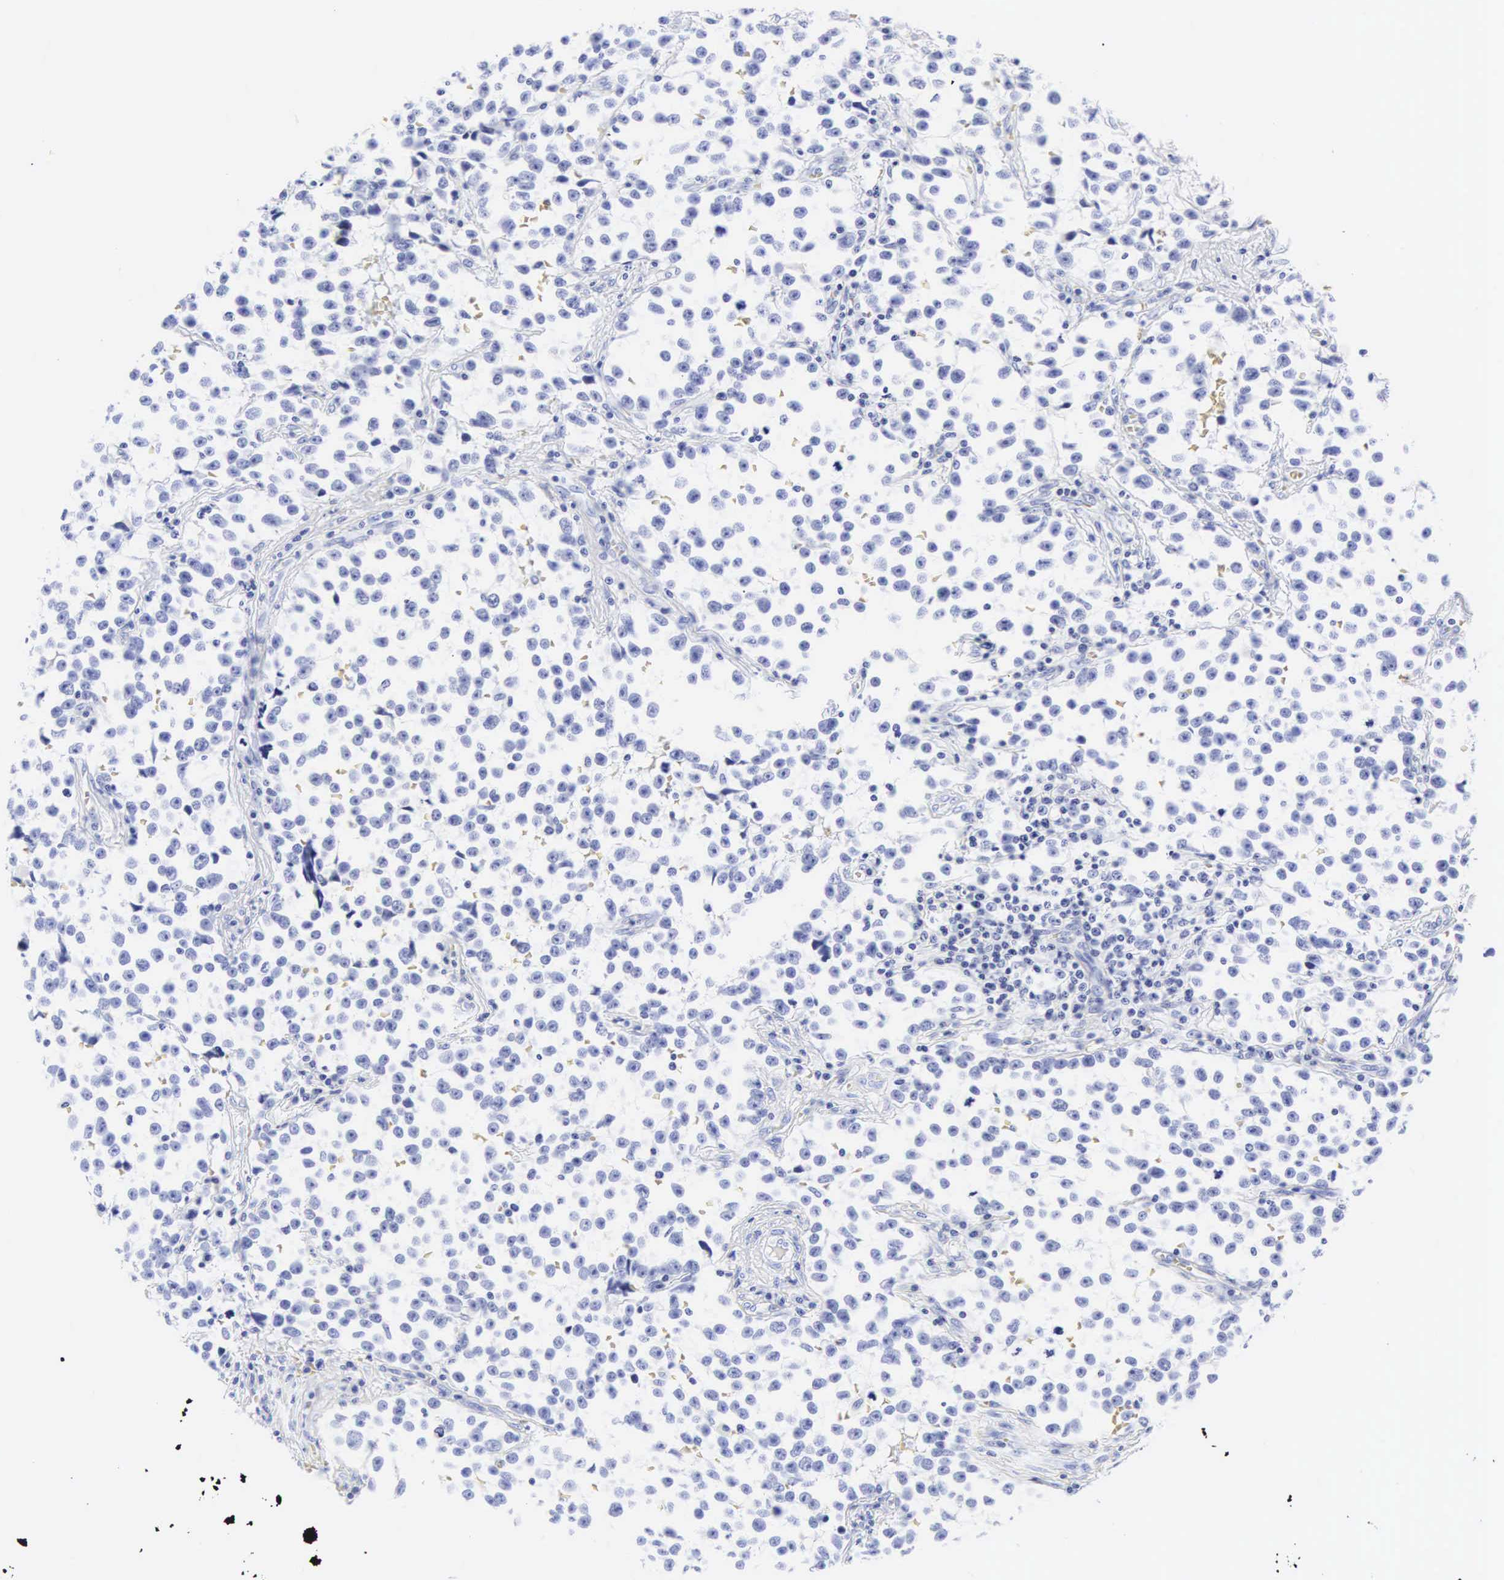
{"staining": {"intensity": "negative", "quantity": "none", "location": "none"}, "tissue": "testis cancer", "cell_type": "Tumor cells", "image_type": "cancer", "snomed": [{"axis": "morphology", "description": "Seminoma, NOS"}, {"axis": "topography", "description": "Testis"}], "caption": "Immunohistochemistry of testis seminoma exhibits no expression in tumor cells.", "gene": "CGB3", "patient": {"sex": "male", "age": 38}}